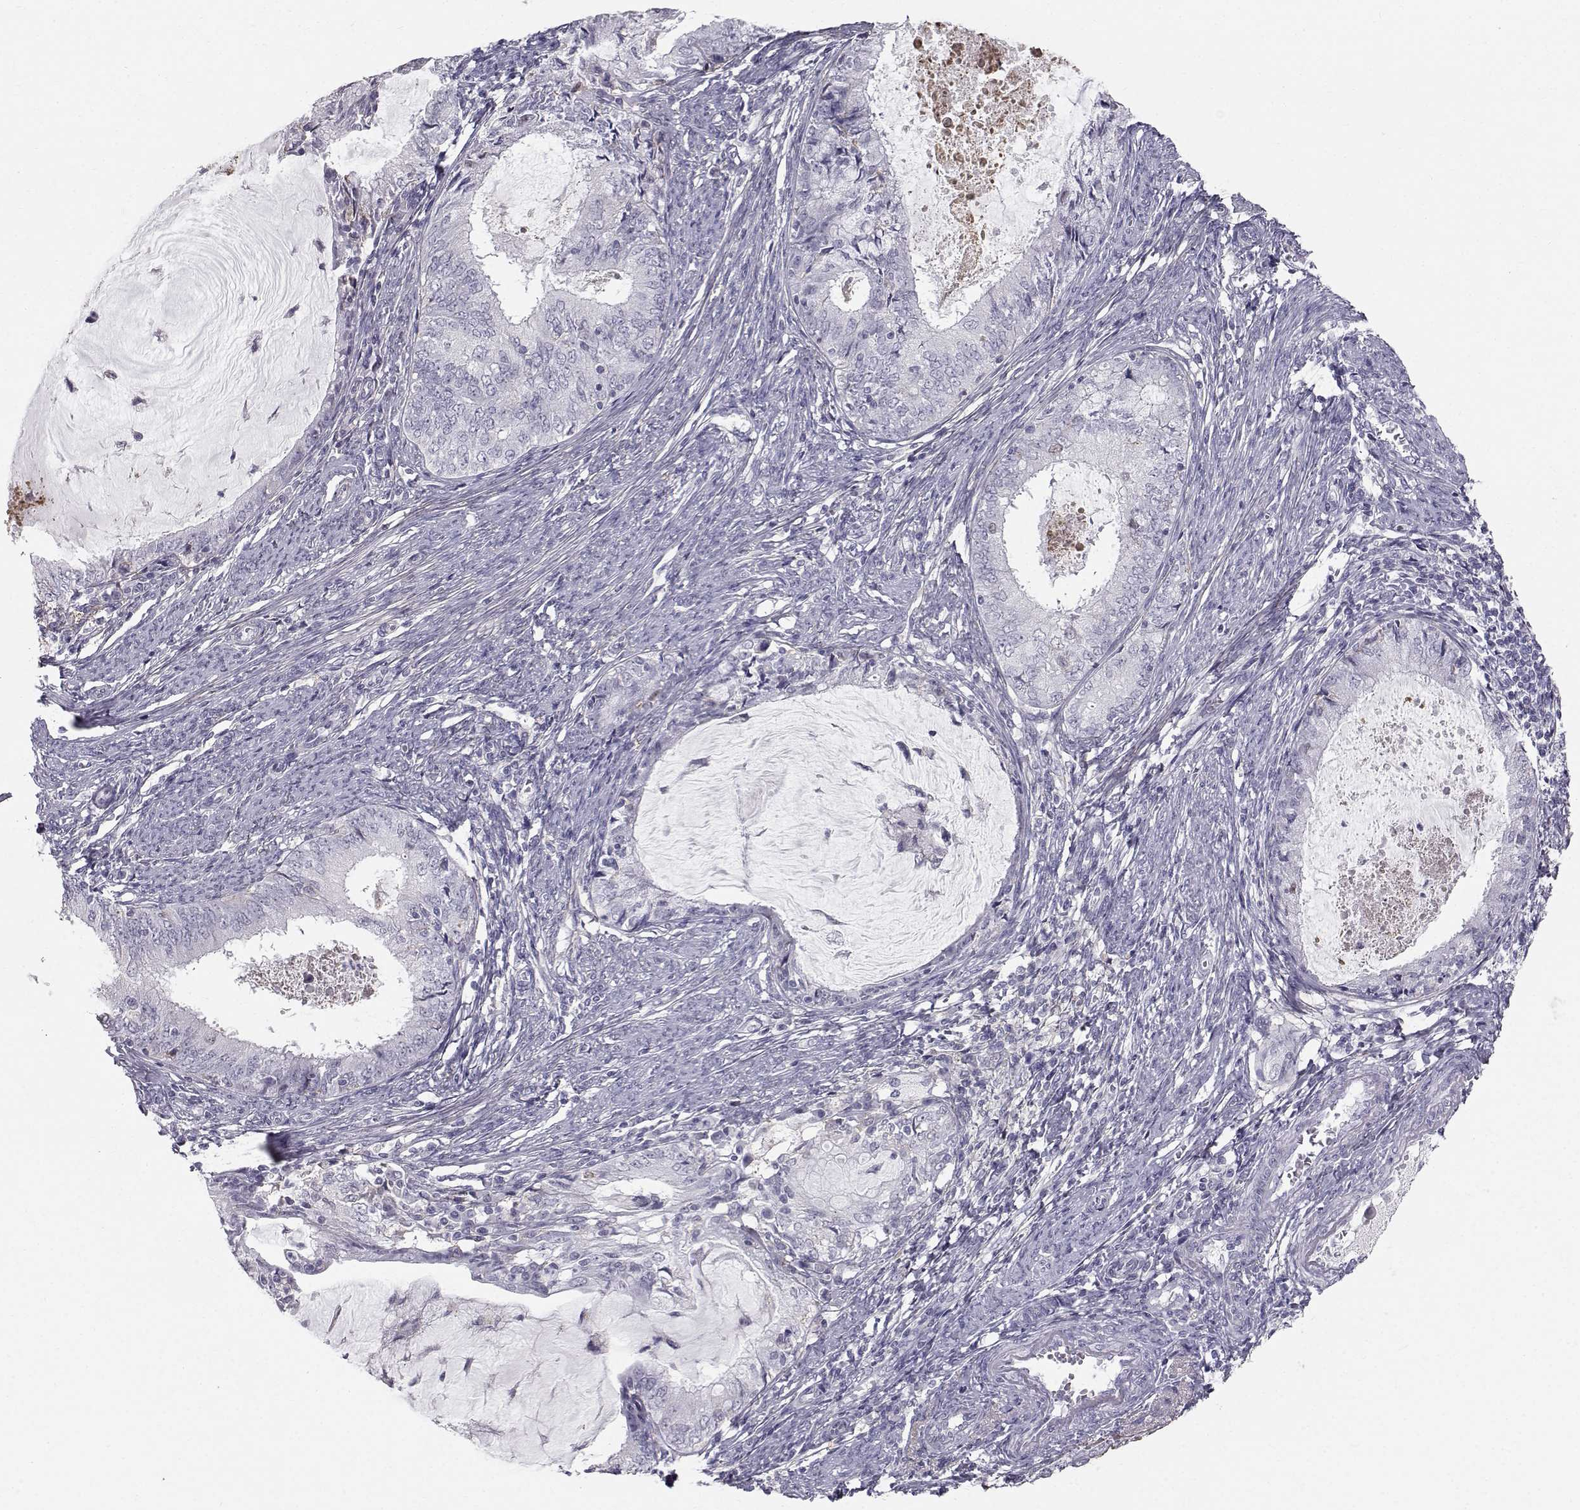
{"staining": {"intensity": "negative", "quantity": "none", "location": "none"}, "tissue": "endometrial cancer", "cell_type": "Tumor cells", "image_type": "cancer", "snomed": [{"axis": "morphology", "description": "Adenocarcinoma, NOS"}, {"axis": "topography", "description": "Endometrium"}], "caption": "Tumor cells show no significant expression in endometrial cancer. The staining is performed using DAB (3,3'-diaminobenzidine) brown chromogen with nuclei counter-stained in using hematoxylin.", "gene": "SPDYE4", "patient": {"sex": "female", "age": 57}}